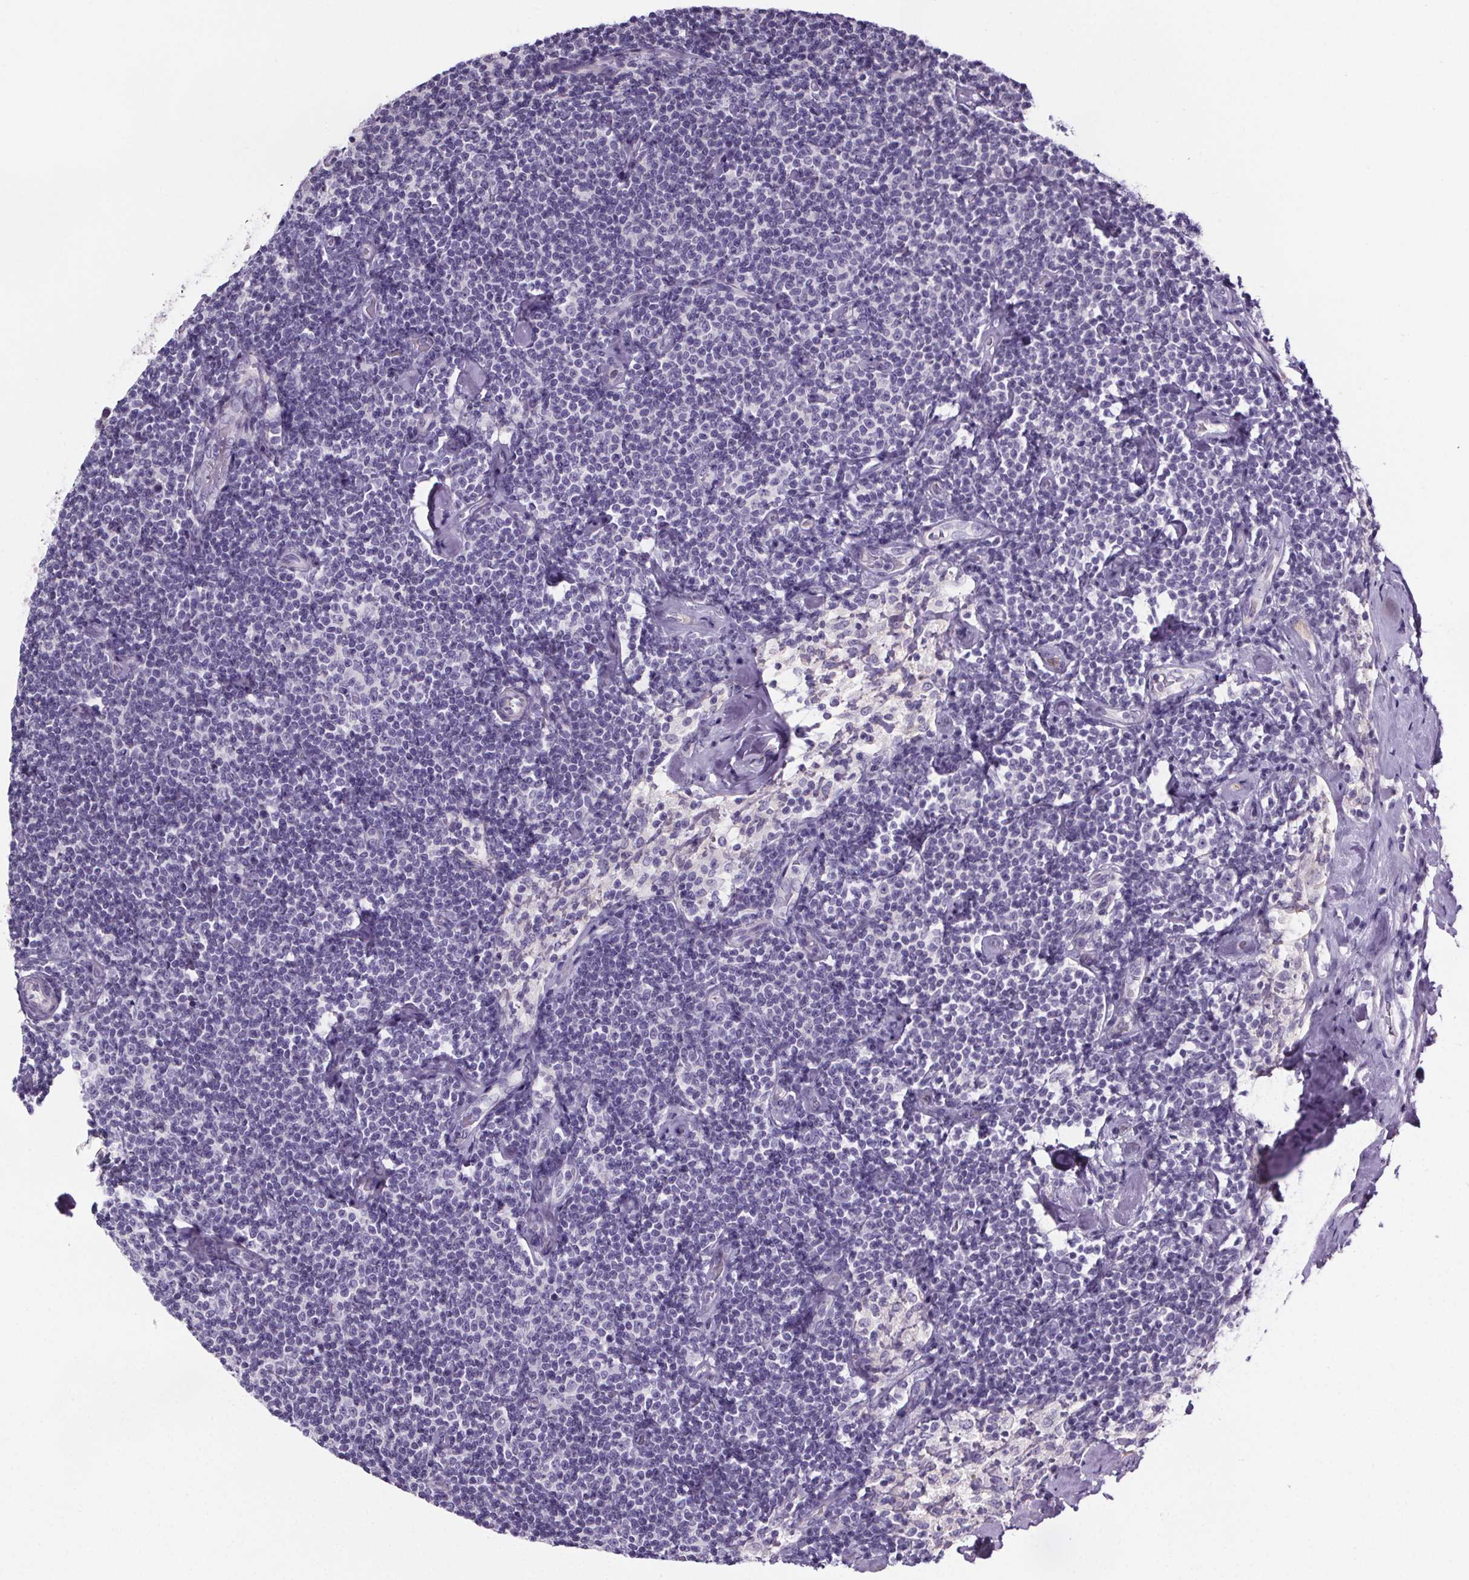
{"staining": {"intensity": "negative", "quantity": "none", "location": "none"}, "tissue": "lymphoma", "cell_type": "Tumor cells", "image_type": "cancer", "snomed": [{"axis": "morphology", "description": "Malignant lymphoma, non-Hodgkin's type, Low grade"}, {"axis": "topography", "description": "Lymph node"}], "caption": "This is an immunohistochemistry (IHC) histopathology image of human malignant lymphoma, non-Hodgkin's type (low-grade). There is no positivity in tumor cells.", "gene": "CUBN", "patient": {"sex": "male", "age": 81}}